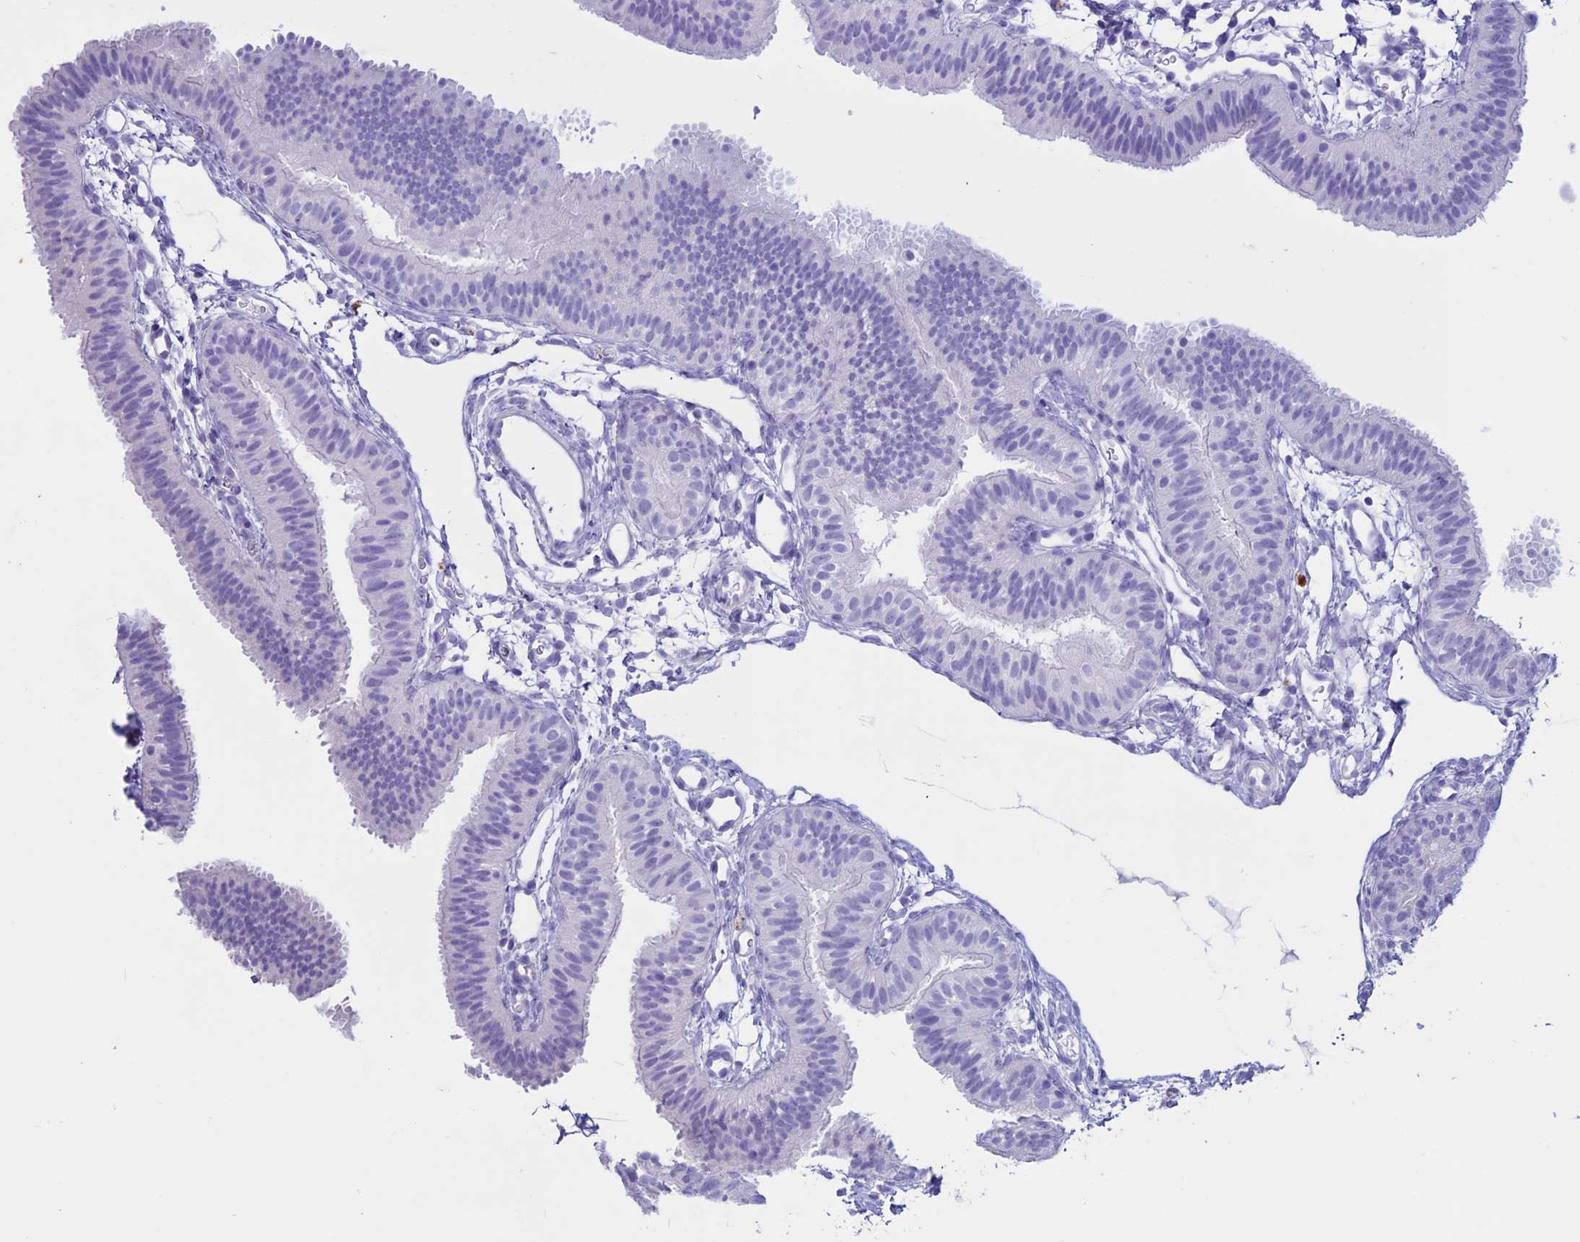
{"staining": {"intensity": "negative", "quantity": "none", "location": "none"}, "tissue": "fallopian tube", "cell_type": "Glandular cells", "image_type": "normal", "snomed": [{"axis": "morphology", "description": "Normal tissue, NOS"}, {"axis": "topography", "description": "Fallopian tube"}], "caption": "Immunohistochemistry image of benign fallopian tube: fallopian tube stained with DAB demonstrates no significant protein staining in glandular cells.", "gene": "CLEC2L", "patient": {"sex": "female", "age": 35}}